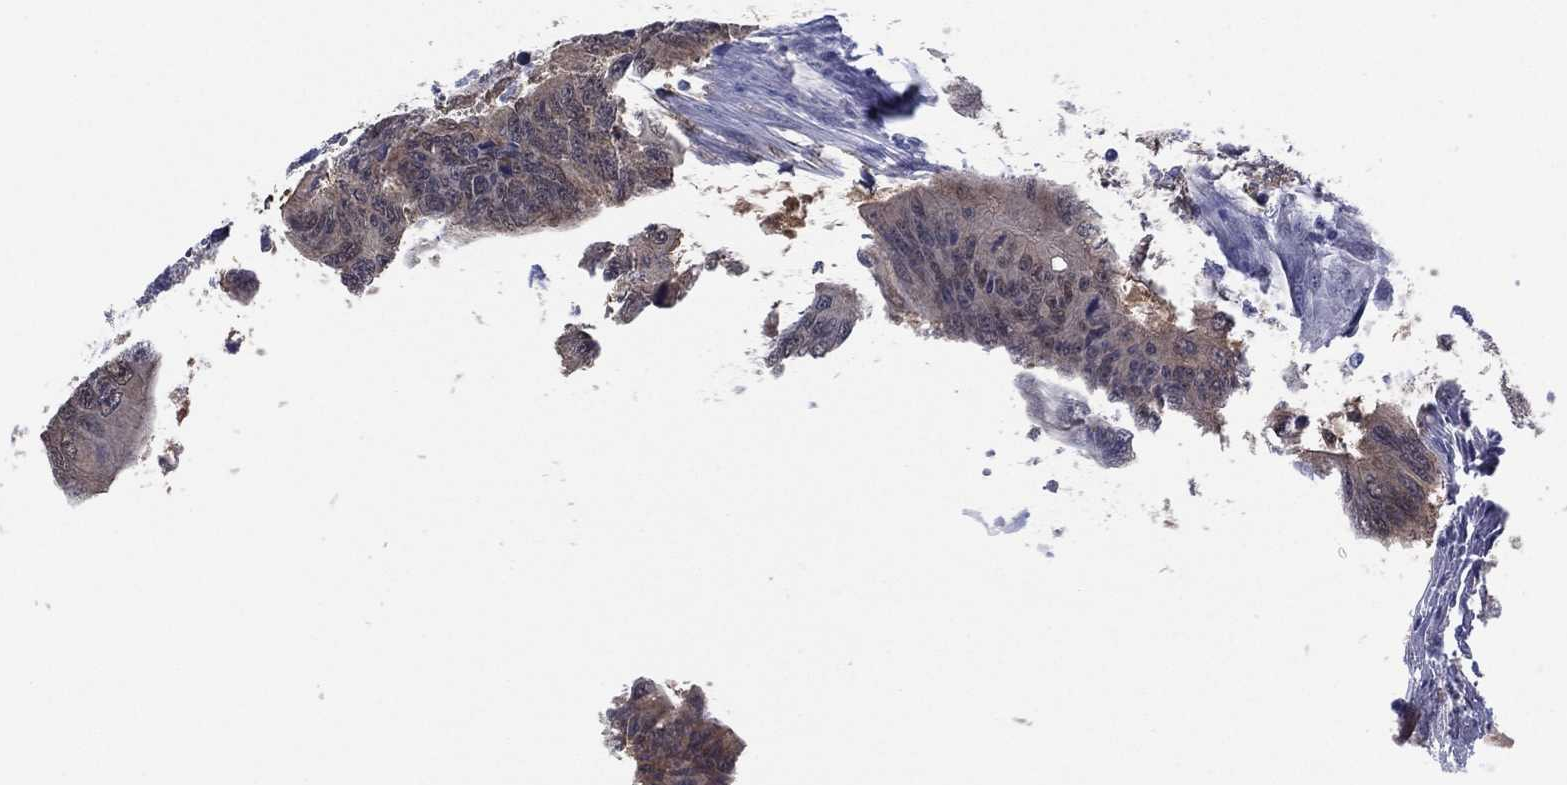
{"staining": {"intensity": "moderate", "quantity": "25%-75%", "location": "cytoplasmic/membranous"}, "tissue": "colorectal cancer", "cell_type": "Tumor cells", "image_type": "cancer", "snomed": [{"axis": "morphology", "description": "Adenocarcinoma, NOS"}, {"axis": "topography", "description": "Rectum"}], "caption": "Immunohistochemical staining of human adenocarcinoma (colorectal) demonstrates moderate cytoplasmic/membranous protein positivity in about 25%-75% of tumor cells. (DAB IHC with brightfield microscopy, high magnification).", "gene": "DDAH1", "patient": {"sex": "female", "age": 85}}